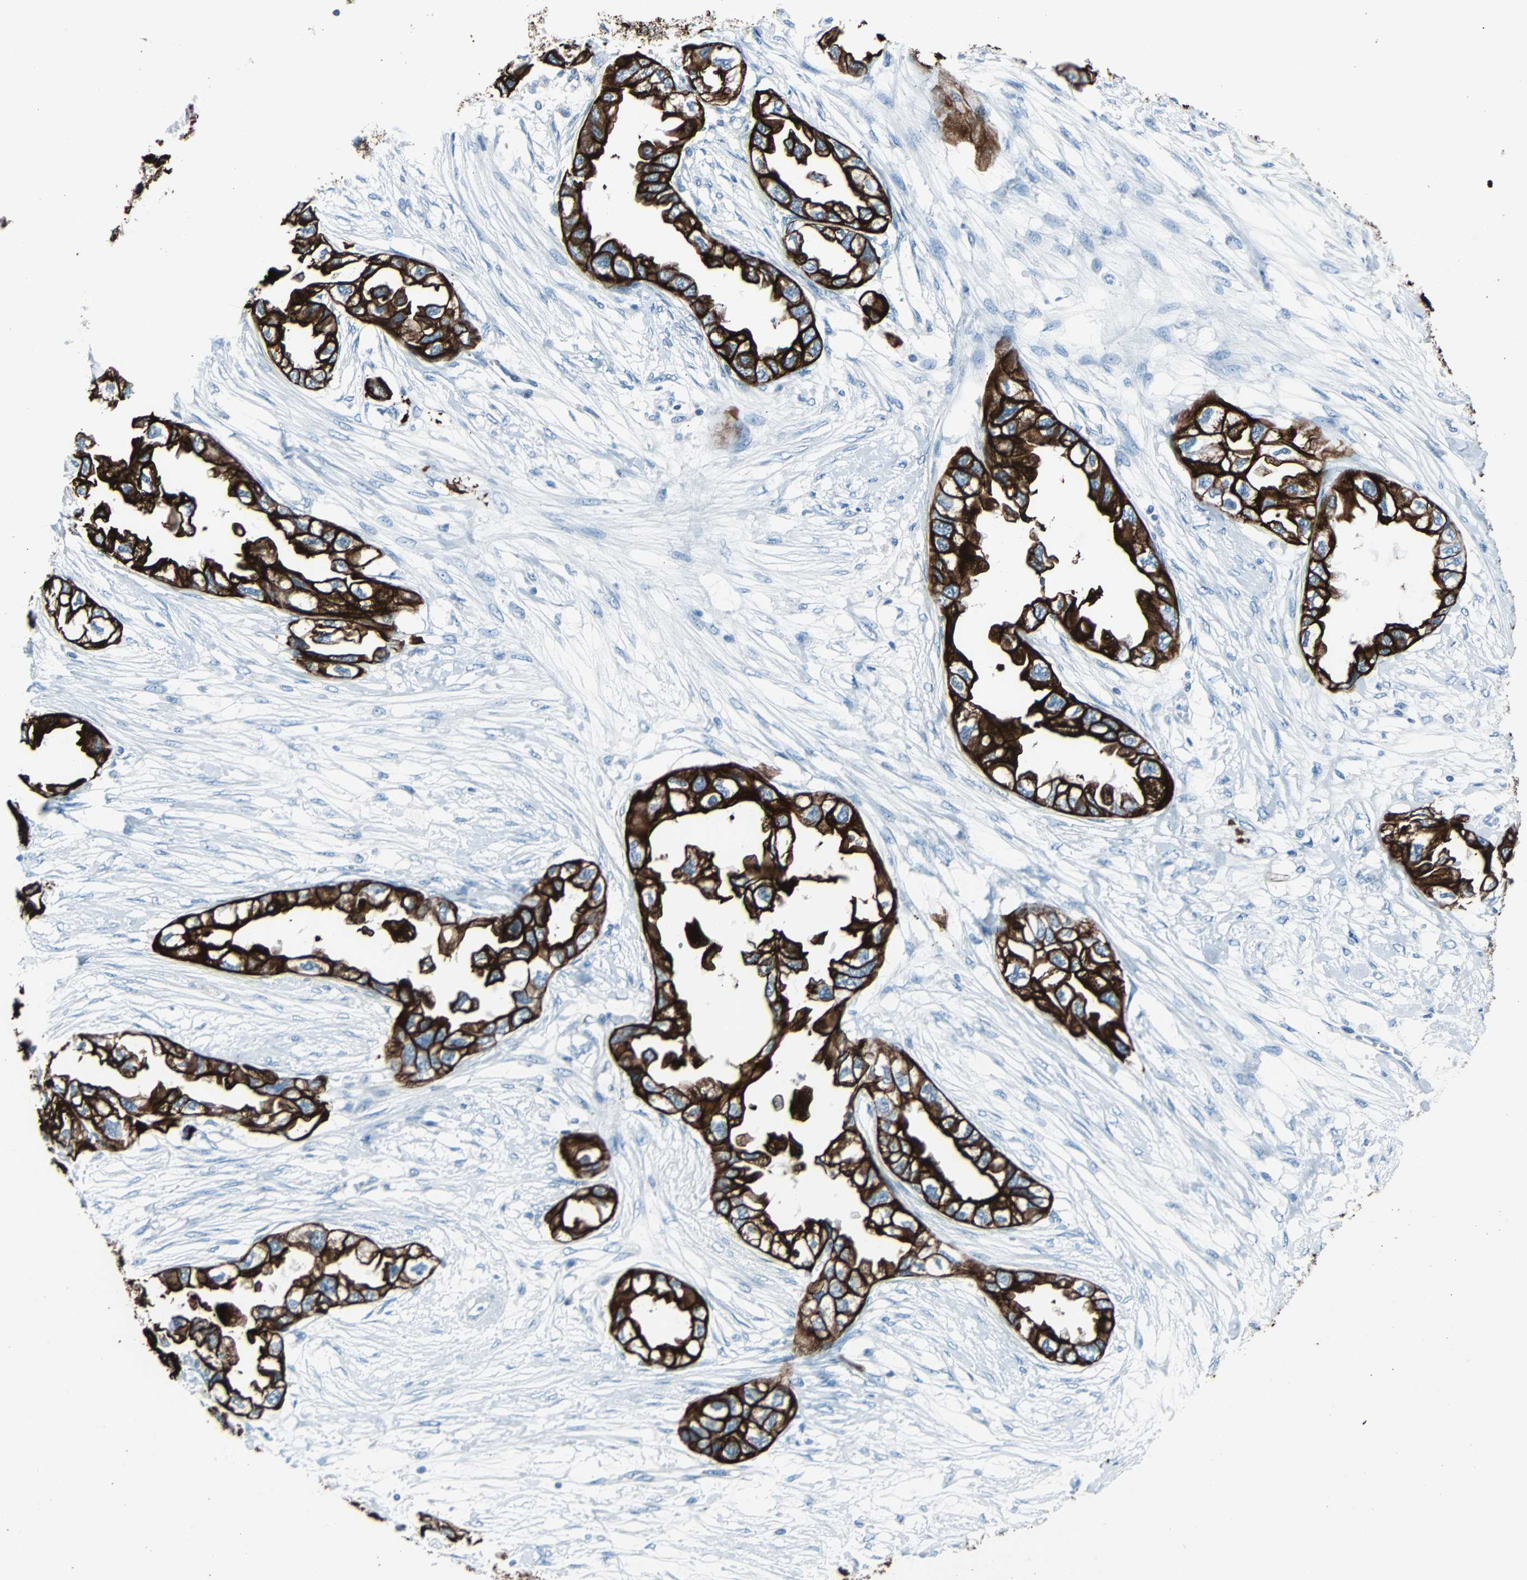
{"staining": {"intensity": "strong", "quantity": ">75%", "location": "cytoplasmic/membranous"}, "tissue": "endometrial cancer", "cell_type": "Tumor cells", "image_type": "cancer", "snomed": [{"axis": "morphology", "description": "Adenocarcinoma, NOS"}, {"axis": "topography", "description": "Endometrium"}], "caption": "A high amount of strong cytoplasmic/membranous expression is seen in approximately >75% of tumor cells in endometrial adenocarcinoma tissue. Using DAB (3,3'-diaminobenzidine) (brown) and hematoxylin (blue) stains, captured at high magnification using brightfield microscopy.", "gene": "KRT7", "patient": {"sex": "female", "age": 67}}